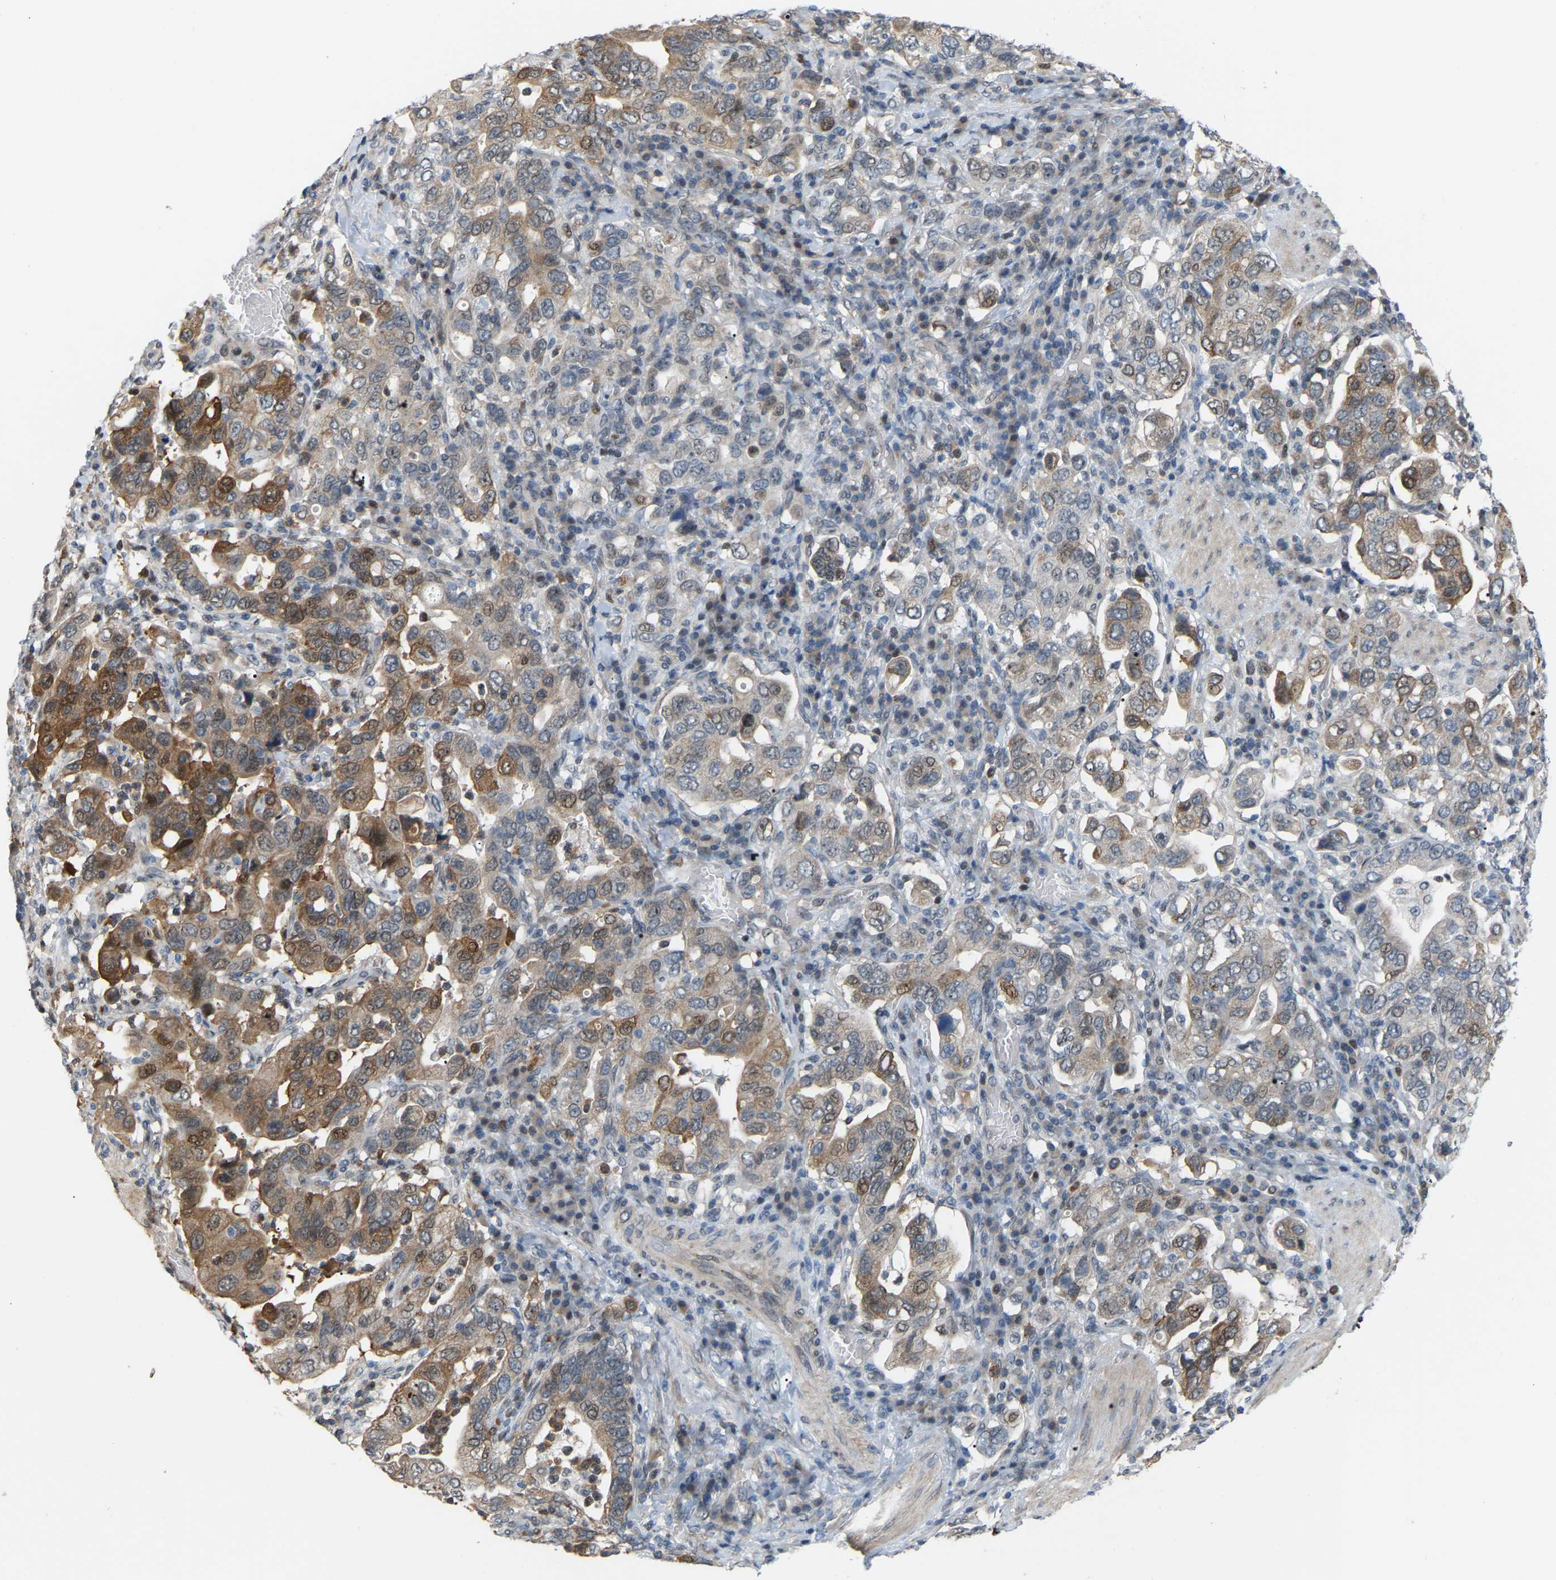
{"staining": {"intensity": "moderate", "quantity": ">75%", "location": "cytoplasmic/membranous"}, "tissue": "stomach cancer", "cell_type": "Tumor cells", "image_type": "cancer", "snomed": [{"axis": "morphology", "description": "Adenocarcinoma, NOS"}, {"axis": "topography", "description": "Stomach, upper"}], "caption": "The immunohistochemical stain shows moderate cytoplasmic/membranous positivity in tumor cells of stomach adenocarcinoma tissue. (brown staining indicates protein expression, while blue staining denotes nuclei).", "gene": "CROT", "patient": {"sex": "male", "age": 62}}